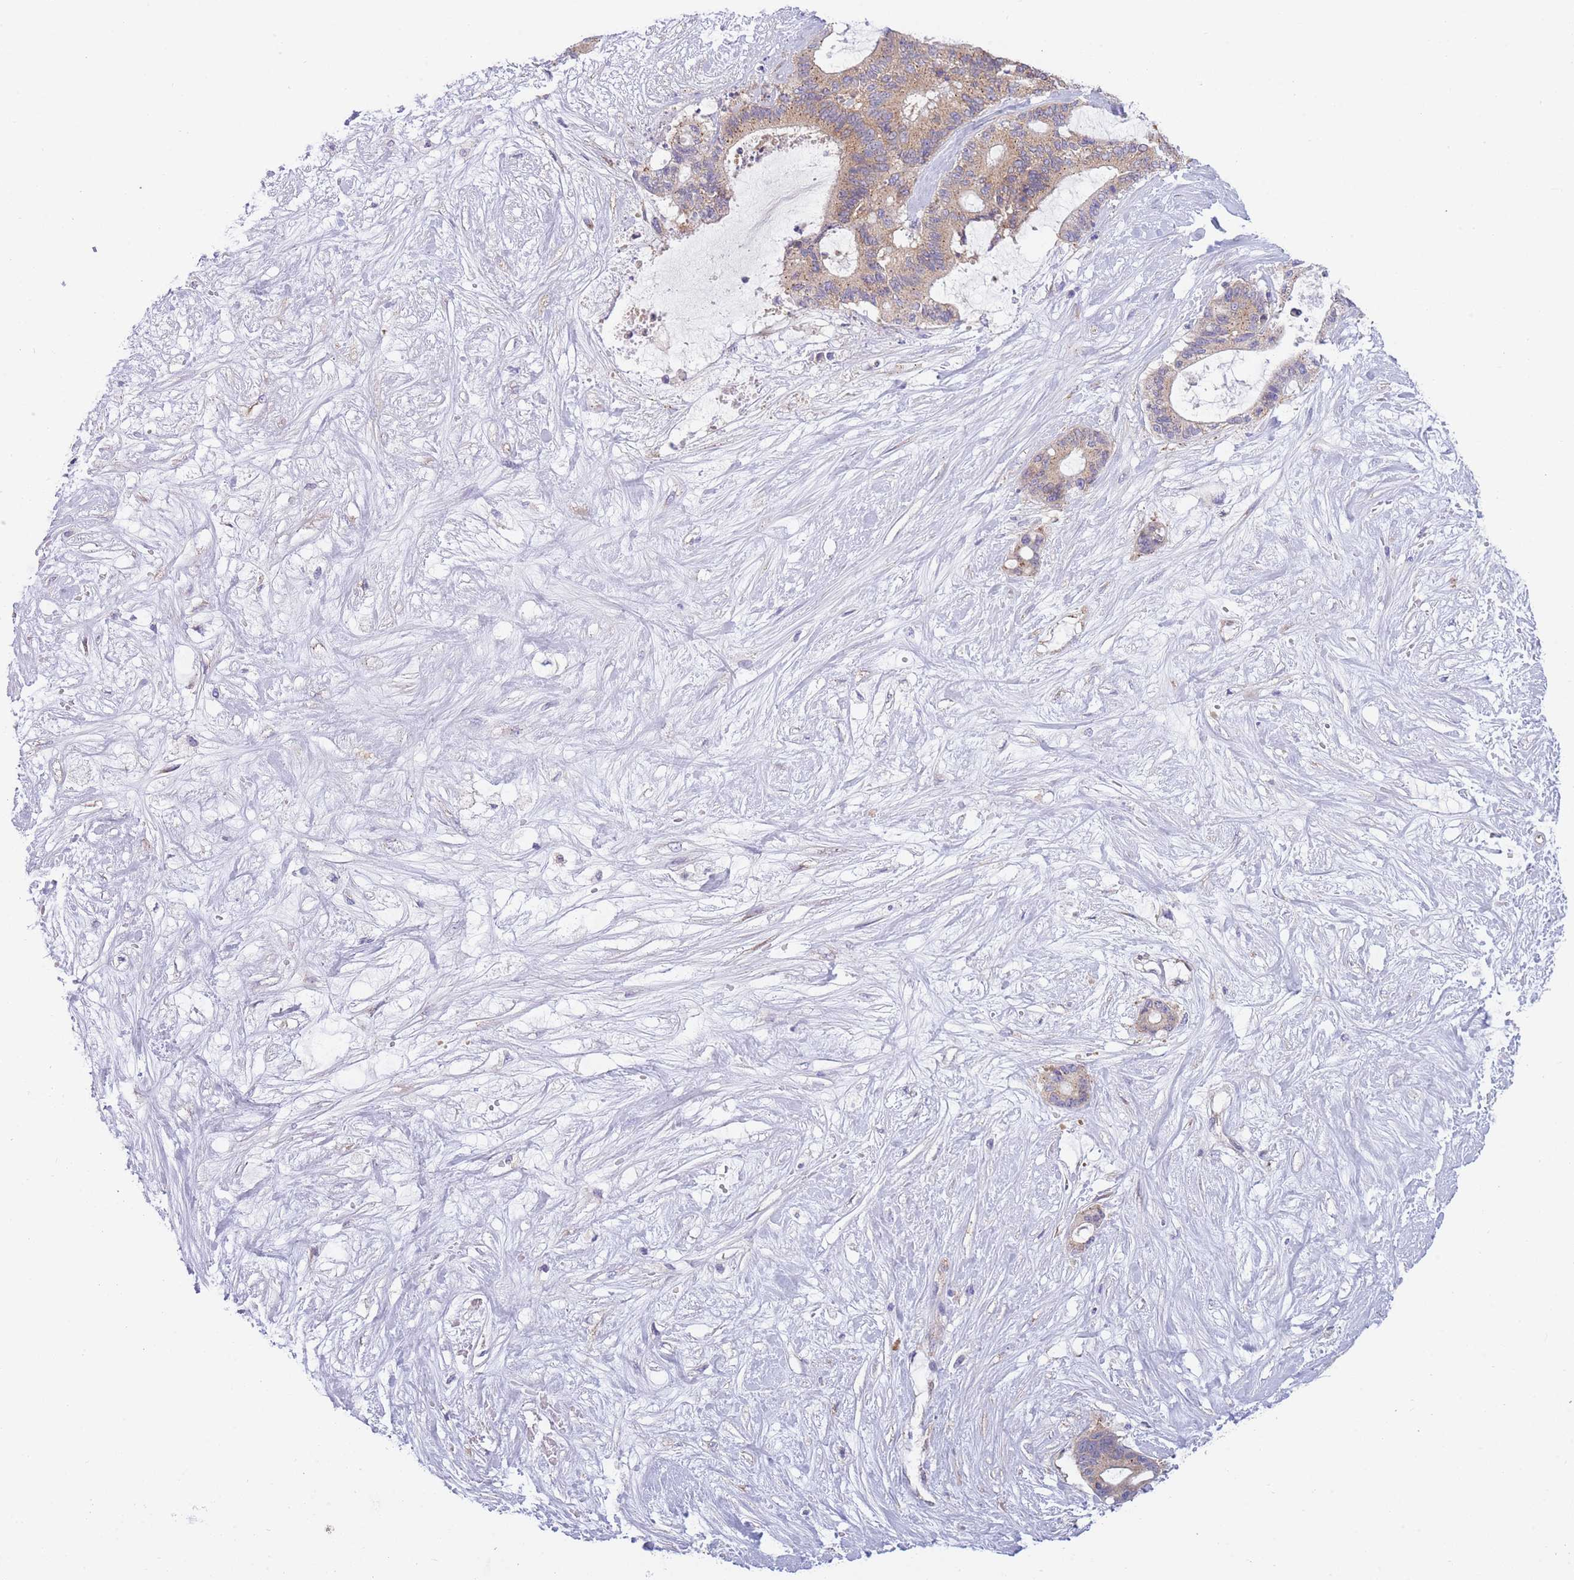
{"staining": {"intensity": "moderate", "quantity": ">75%", "location": "cytoplasmic/membranous"}, "tissue": "liver cancer", "cell_type": "Tumor cells", "image_type": "cancer", "snomed": [{"axis": "morphology", "description": "Normal tissue, NOS"}, {"axis": "morphology", "description": "Cholangiocarcinoma"}, {"axis": "topography", "description": "Liver"}, {"axis": "topography", "description": "Peripheral nerve tissue"}], "caption": "Immunohistochemical staining of human liver cancer (cholangiocarcinoma) displays moderate cytoplasmic/membranous protein positivity in approximately >75% of tumor cells. The staining was performed using DAB (3,3'-diaminobenzidine), with brown indicating positive protein expression. Nuclei are stained blue with hematoxylin.", "gene": "COPG2", "patient": {"sex": "female", "age": 73}}